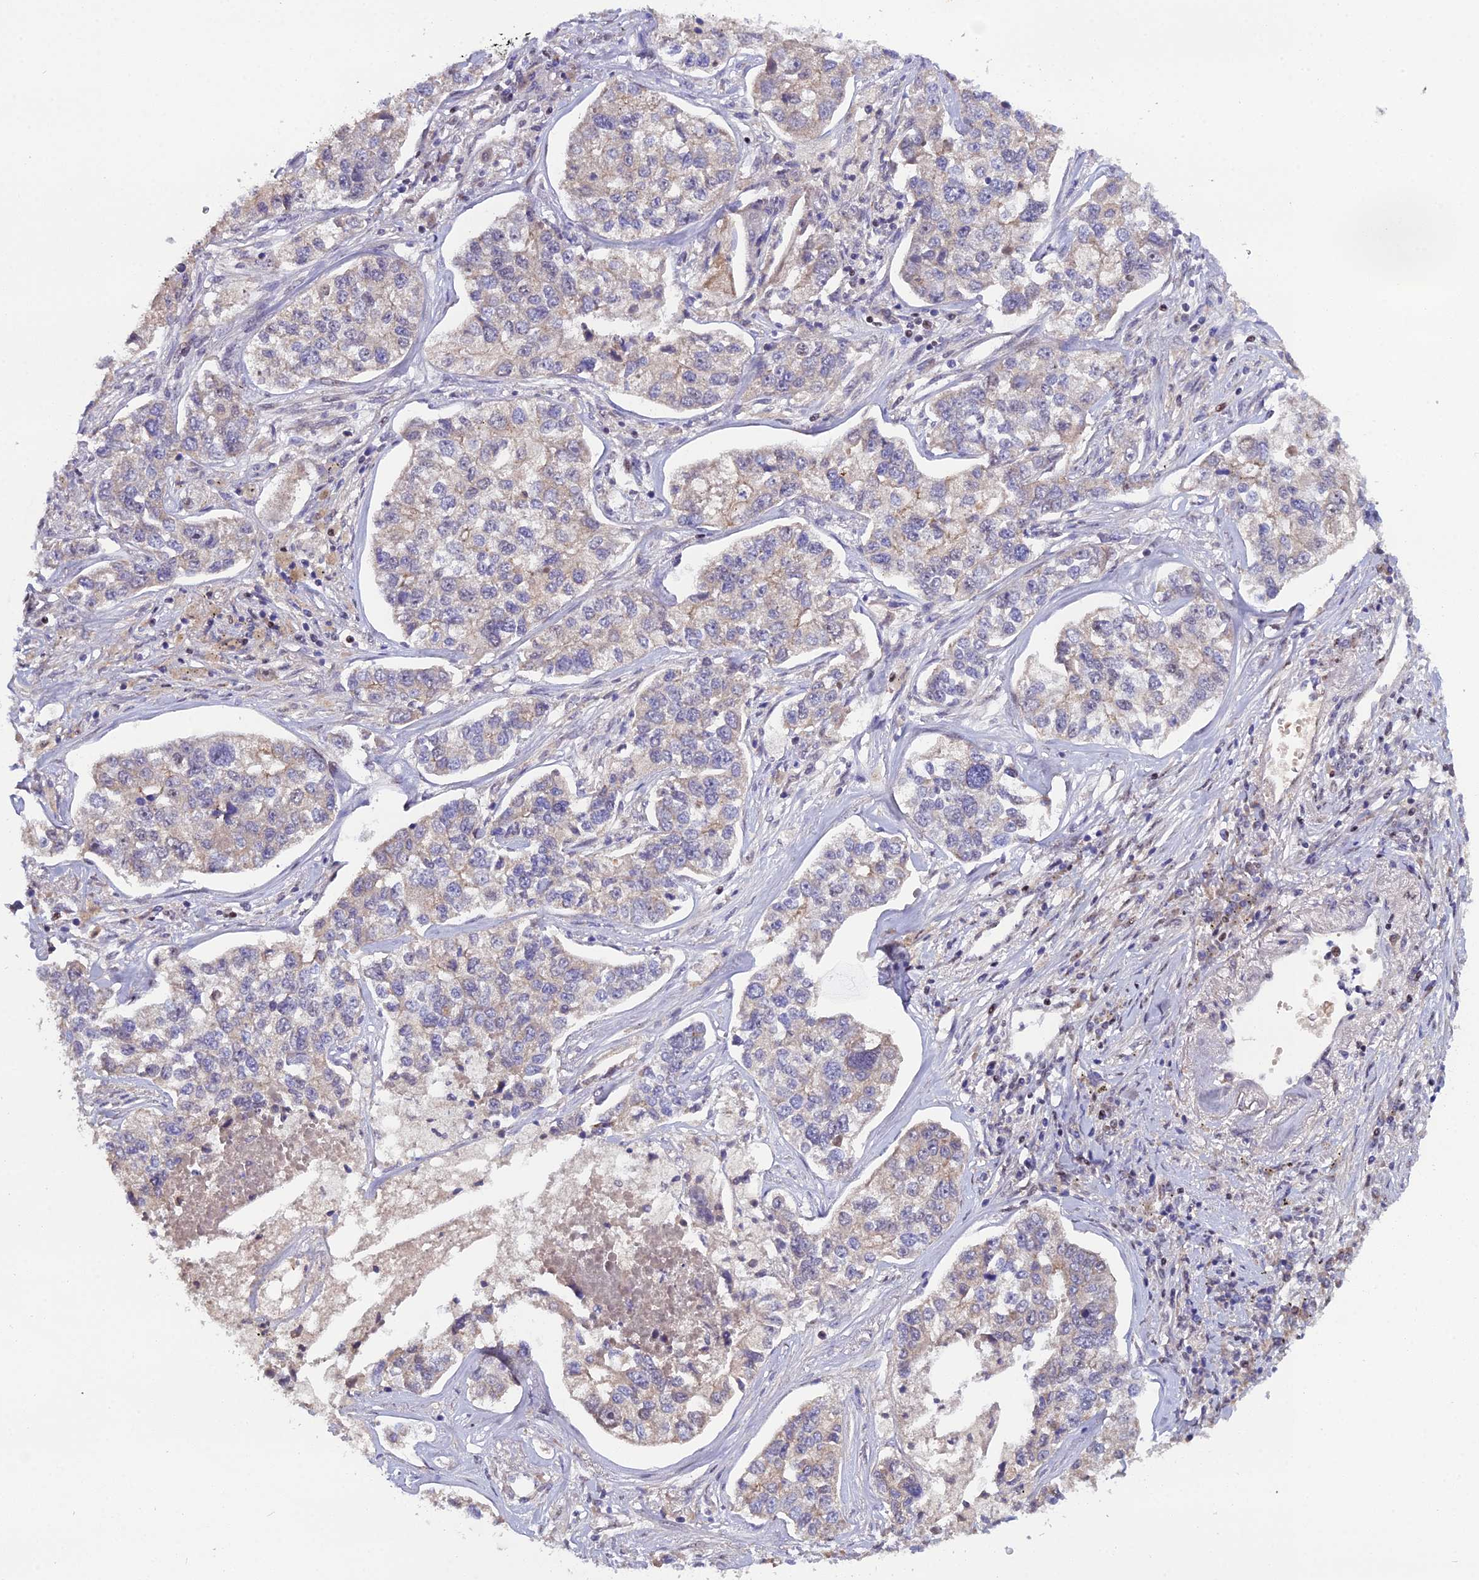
{"staining": {"intensity": "weak", "quantity": "25%-75%", "location": "cytoplasmic/membranous"}, "tissue": "lung cancer", "cell_type": "Tumor cells", "image_type": "cancer", "snomed": [{"axis": "morphology", "description": "Adenocarcinoma, NOS"}, {"axis": "topography", "description": "Lung"}], "caption": "Immunohistochemistry staining of adenocarcinoma (lung), which exhibits low levels of weak cytoplasmic/membranous staining in about 25%-75% of tumor cells indicating weak cytoplasmic/membranous protein staining. The staining was performed using DAB (3,3'-diaminobenzidine) (brown) for protein detection and nuclei were counterstained in hematoxylin (blue).", "gene": "ARL2", "patient": {"sex": "male", "age": 49}}